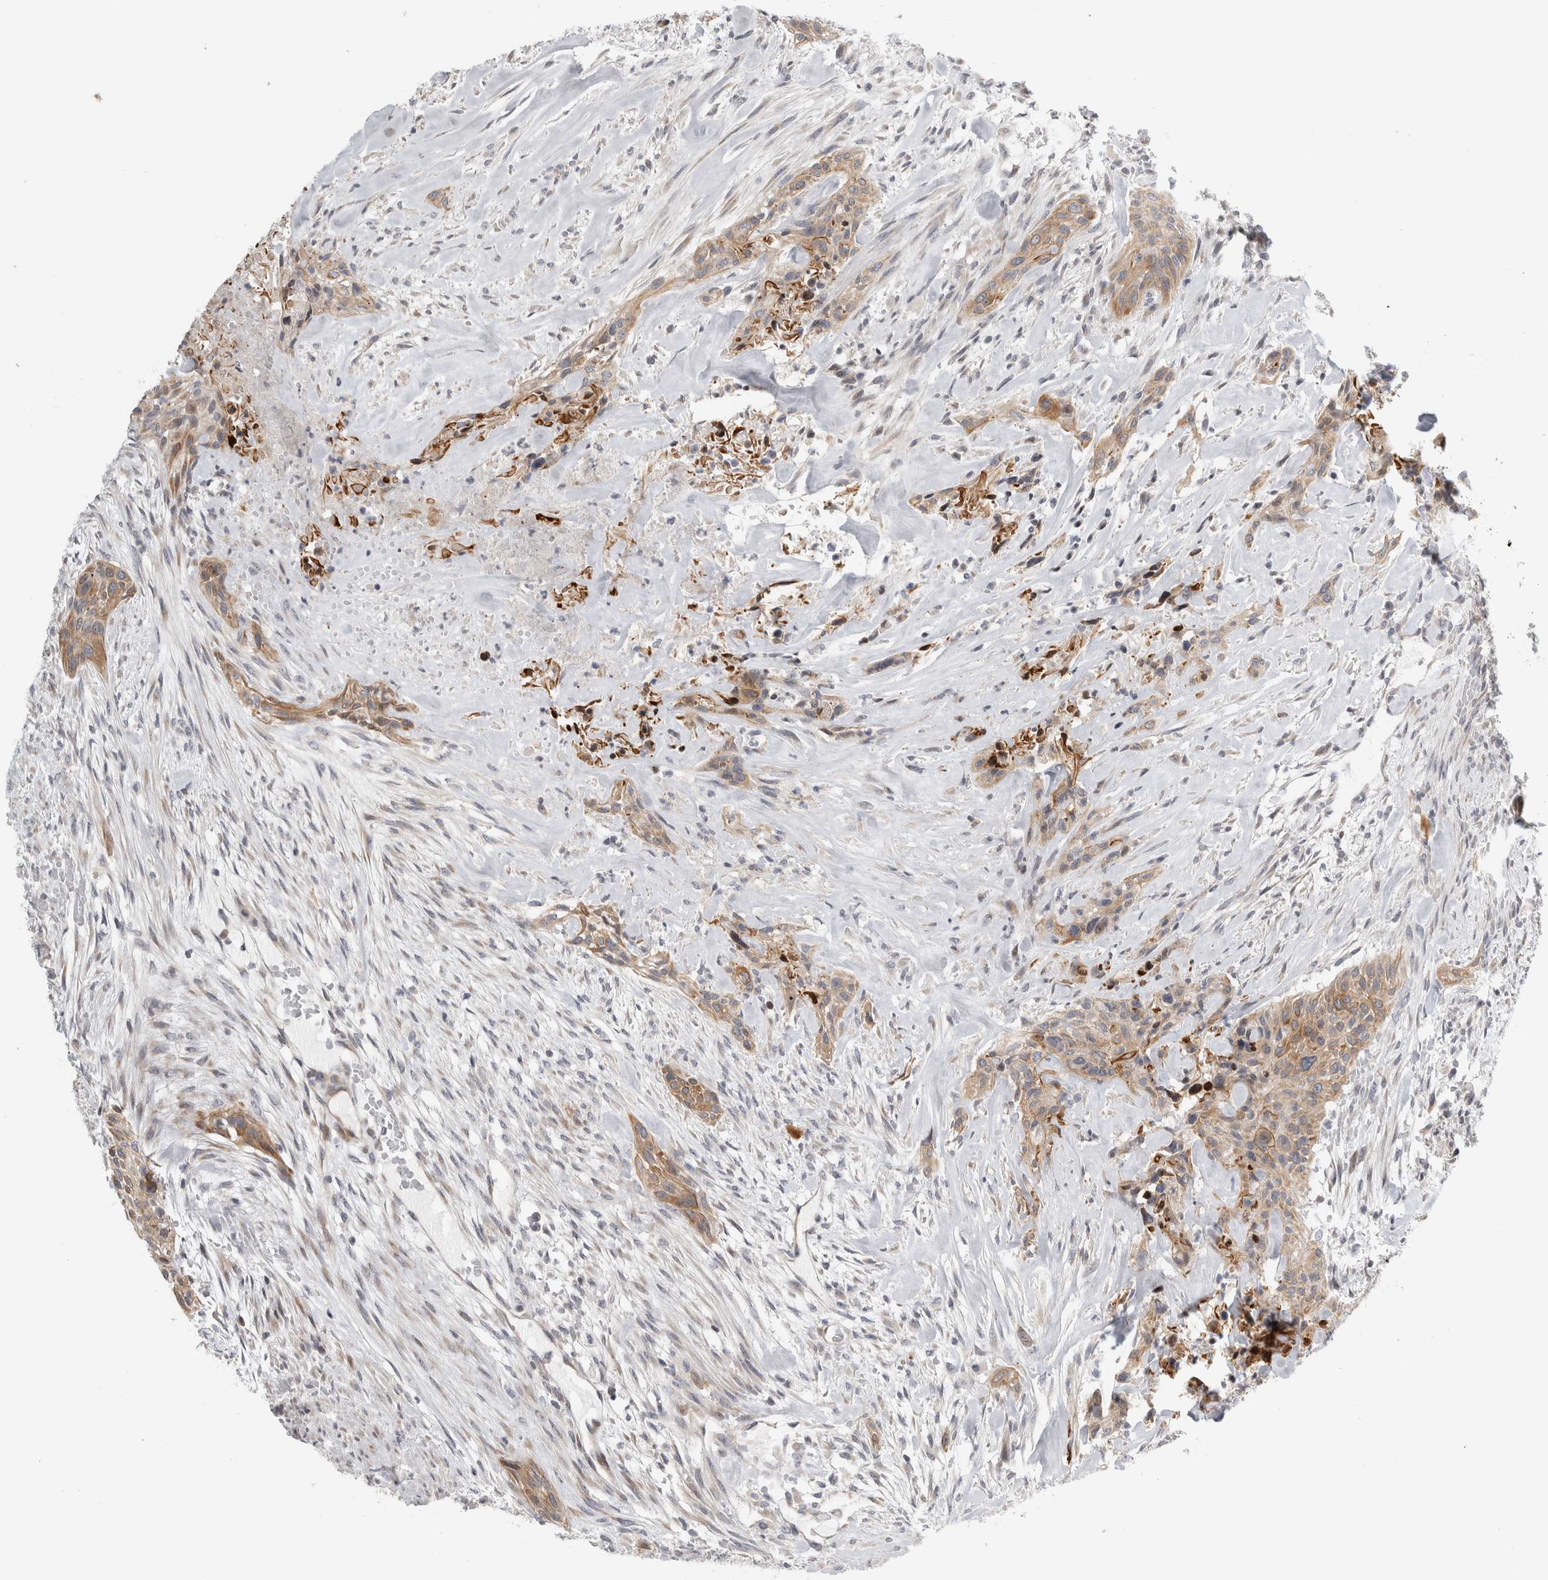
{"staining": {"intensity": "moderate", "quantity": ">75%", "location": "cytoplasmic/membranous"}, "tissue": "urothelial cancer", "cell_type": "Tumor cells", "image_type": "cancer", "snomed": [{"axis": "morphology", "description": "Urothelial carcinoma, High grade"}, {"axis": "topography", "description": "Urinary bladder"}], "caption": "Urothelial cancer stained for a protein (brown) exhibits moderate cytoplasmic/membranous positive positivity in approximately >75% of tumor cells.", "gene": "UTP25", "patient": {"sex": "male", "age": 35}}